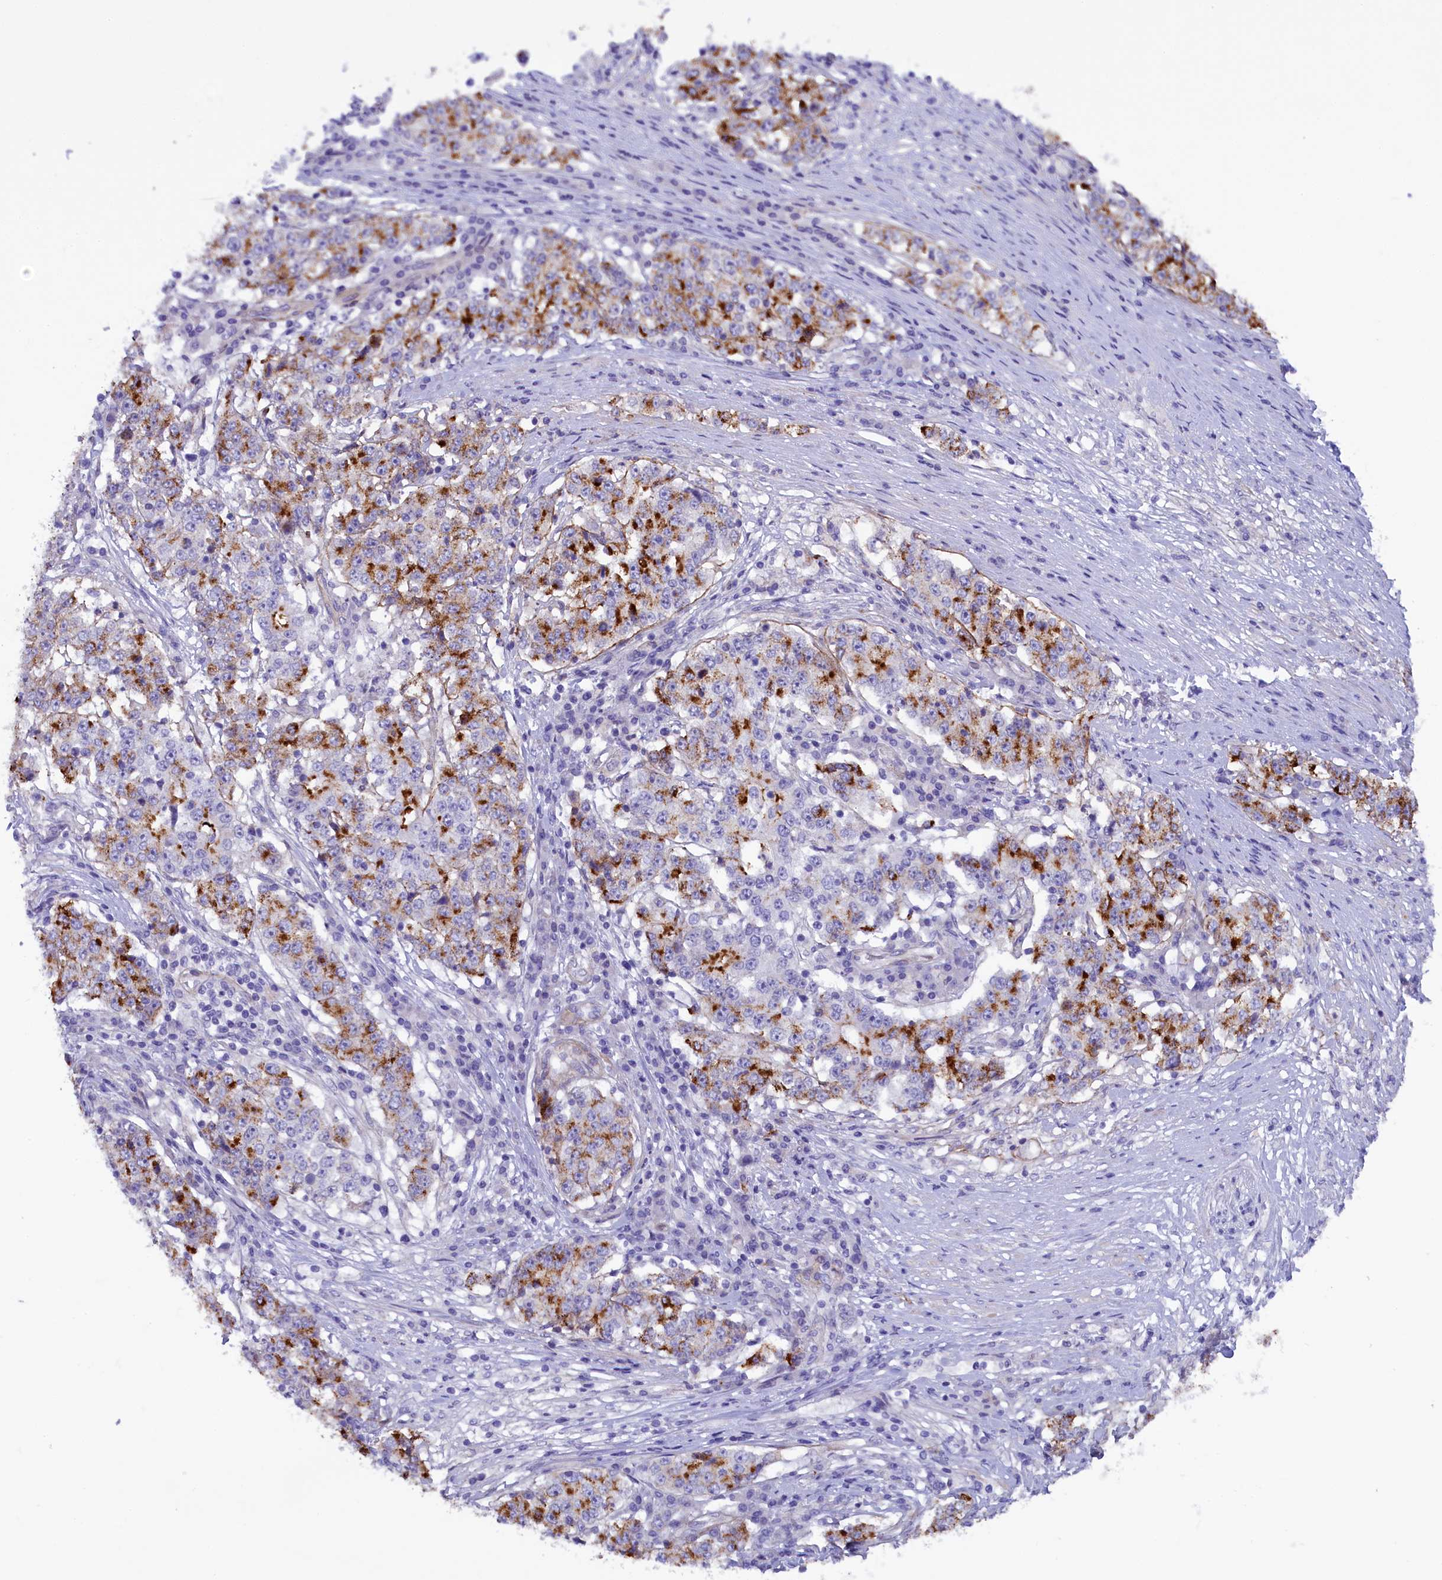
{"staining": {"intensity": "moderate", "quantity": "25%-75%", "location": "cytoplasmic/membranous"}, "tissue": "stomach cancer", "cell_type": "Tumor cells", "image_type": "cancer", "snomed": [{"axis": "morphology", "description": "Adenocarcinoma, NOS"}, {"axis": "topography", "description": "Stomach"}], "caption": "Immunohistochemistry (IHC) micrograph of neoplastic tissue: stomach adenocarcinoma stained using IHC shows medium levels of moderate protein expression localized specifically in the cytoplasmic/membranous of tumor cells, appearing as a cytoplasmic/membranous brown color.", "gene": "LOXL1", "patient": {"sex": "male", "age": 59}}